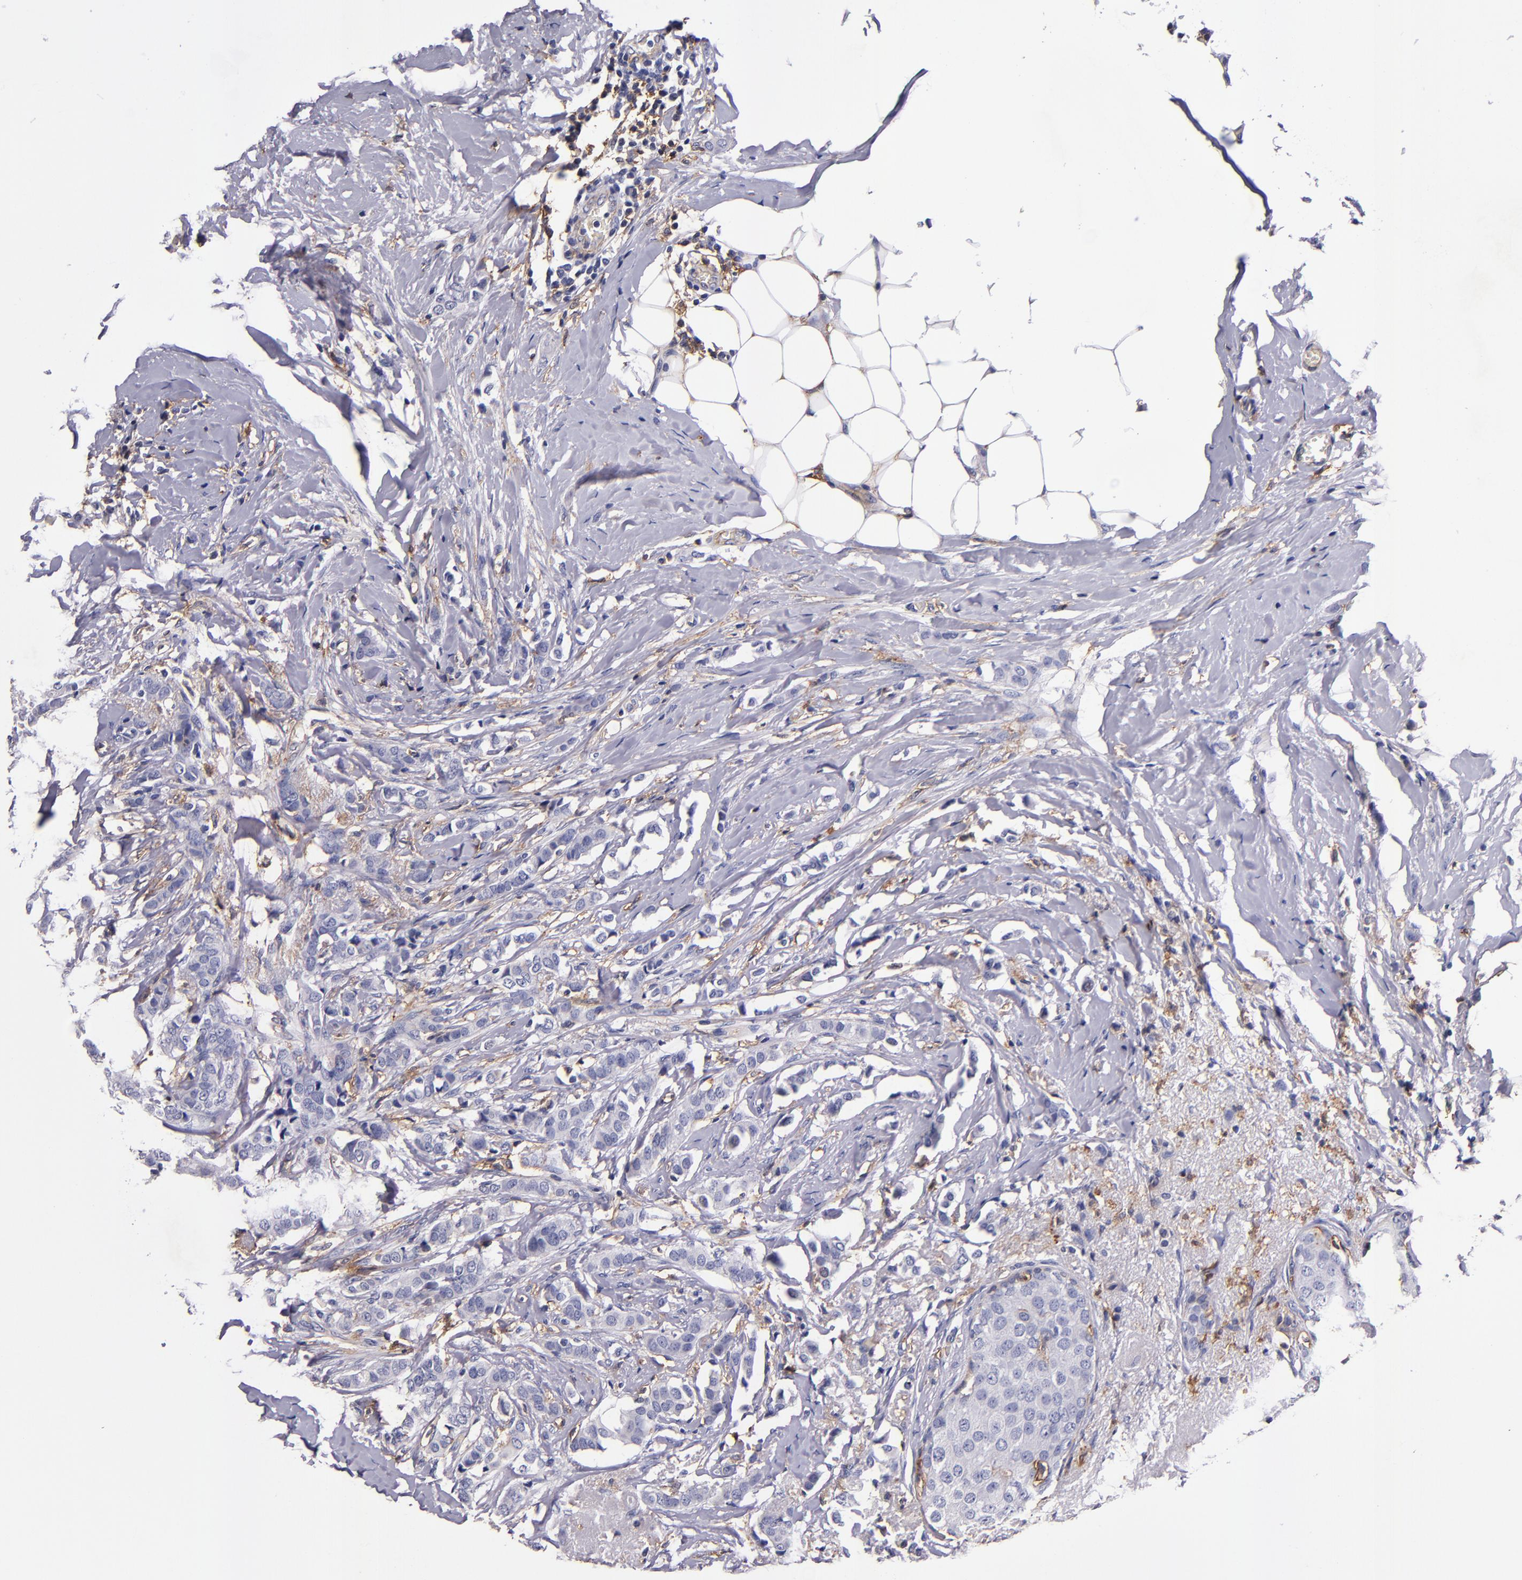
{"staining": {"intensity": "negative", "quantity": "none", "location": "none"}, "tissue": "breast cancer", "cell_type": "Tumor cells", "image_type": "cancer", "snomed": [{"axis": "morphology", "description": "Lobular carcinoma"}, {"axis": "topography", "description": "Breast"}], "caption": "Micrograph shows no significant protein staining in tumor cells of breast cancer (lobular carcinoma).", "gene": "SIRPA", "patient": {"sex": "female", "age": 55}}